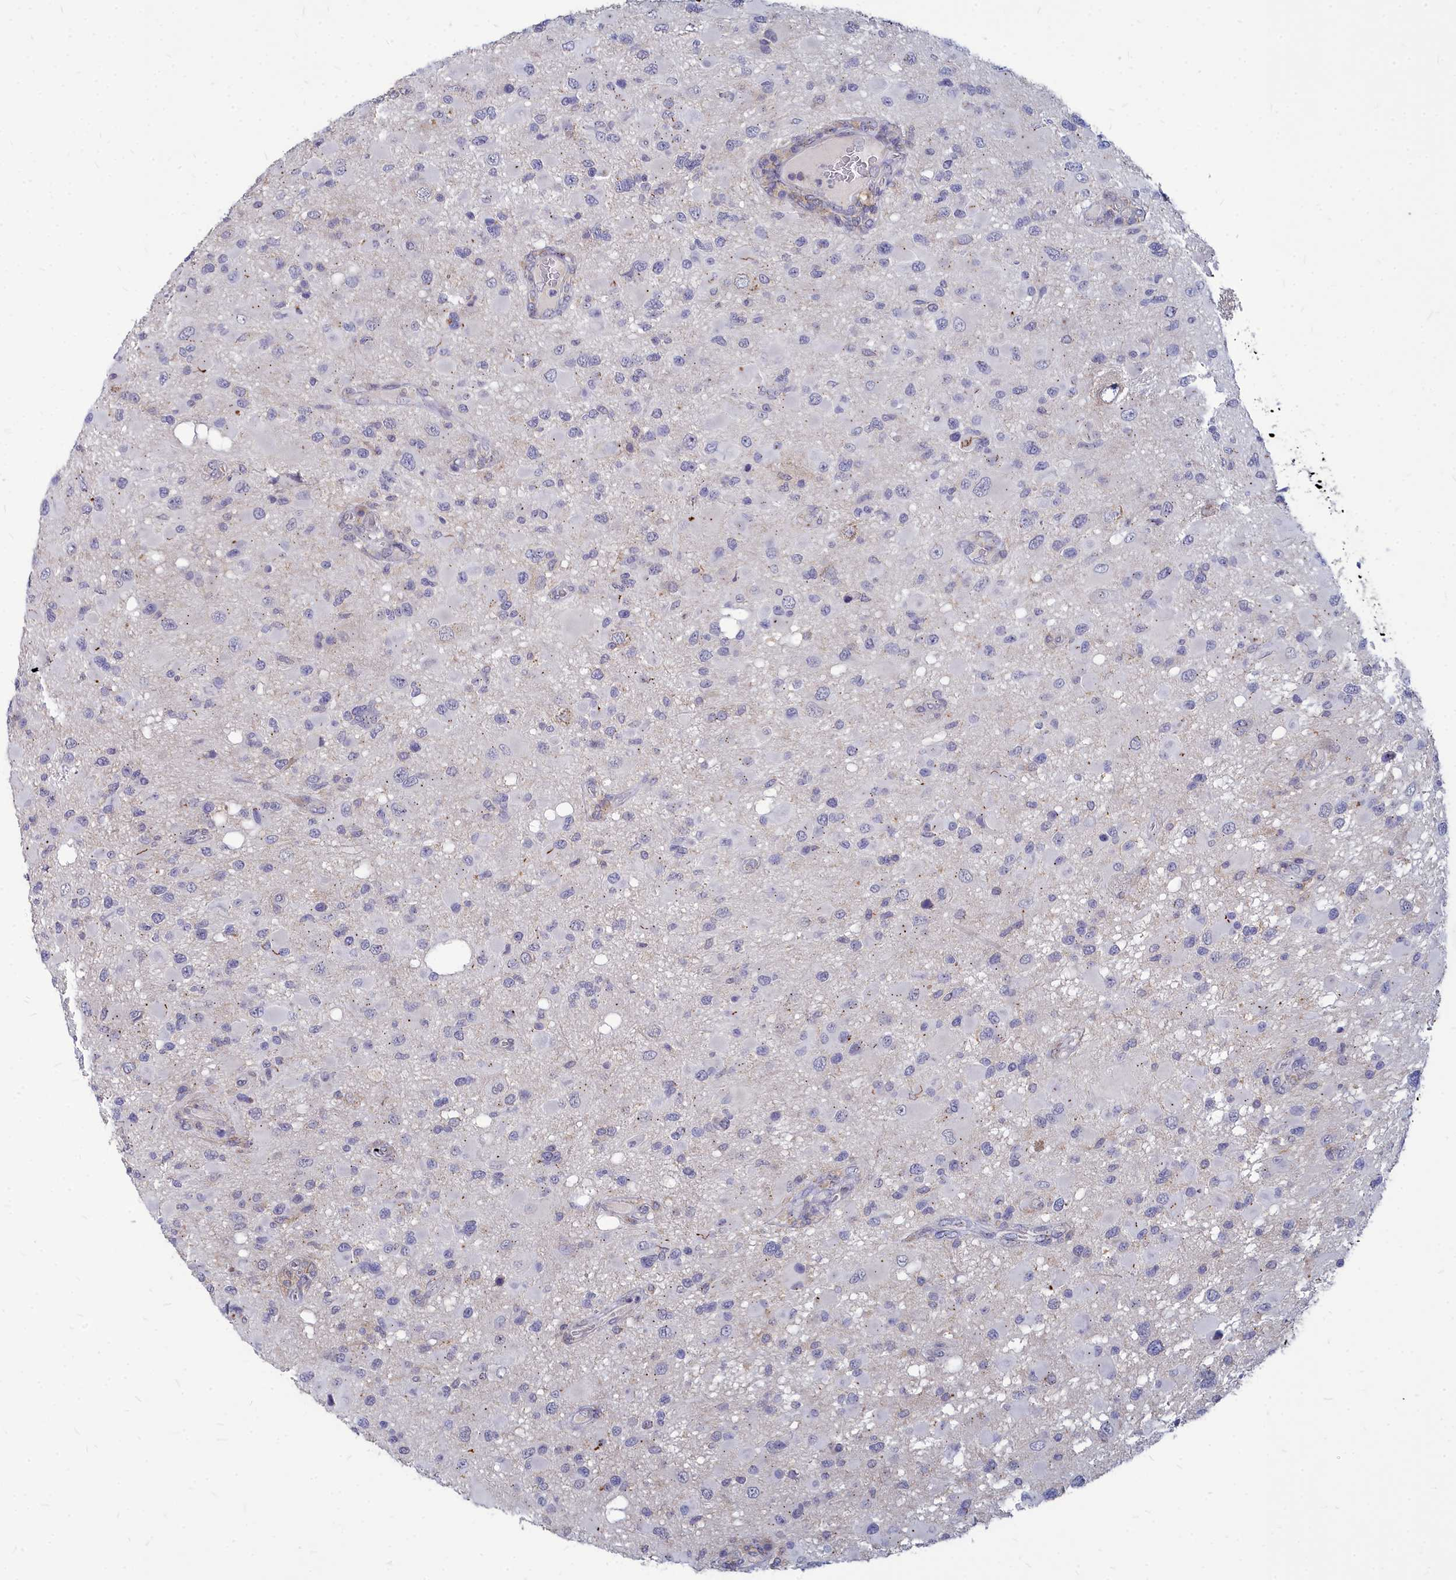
{"staining": {"intensity": "negative", "quantity": "none", "location": "none"}, "tissue": "glioma", "cell_type": "Tumor cells", "image_type": "cancer", "snomed": [{"axis": "morphology", "description": "Glioma, malignant, High grade"}, {"axis": "topography", "description": "Brain"}], "caption": "Tumor cells show no significant protein positivity in malignant glioma (high-grade).", "gene": "NOXA1", "patient": {"sex": "male", "age": 53}}